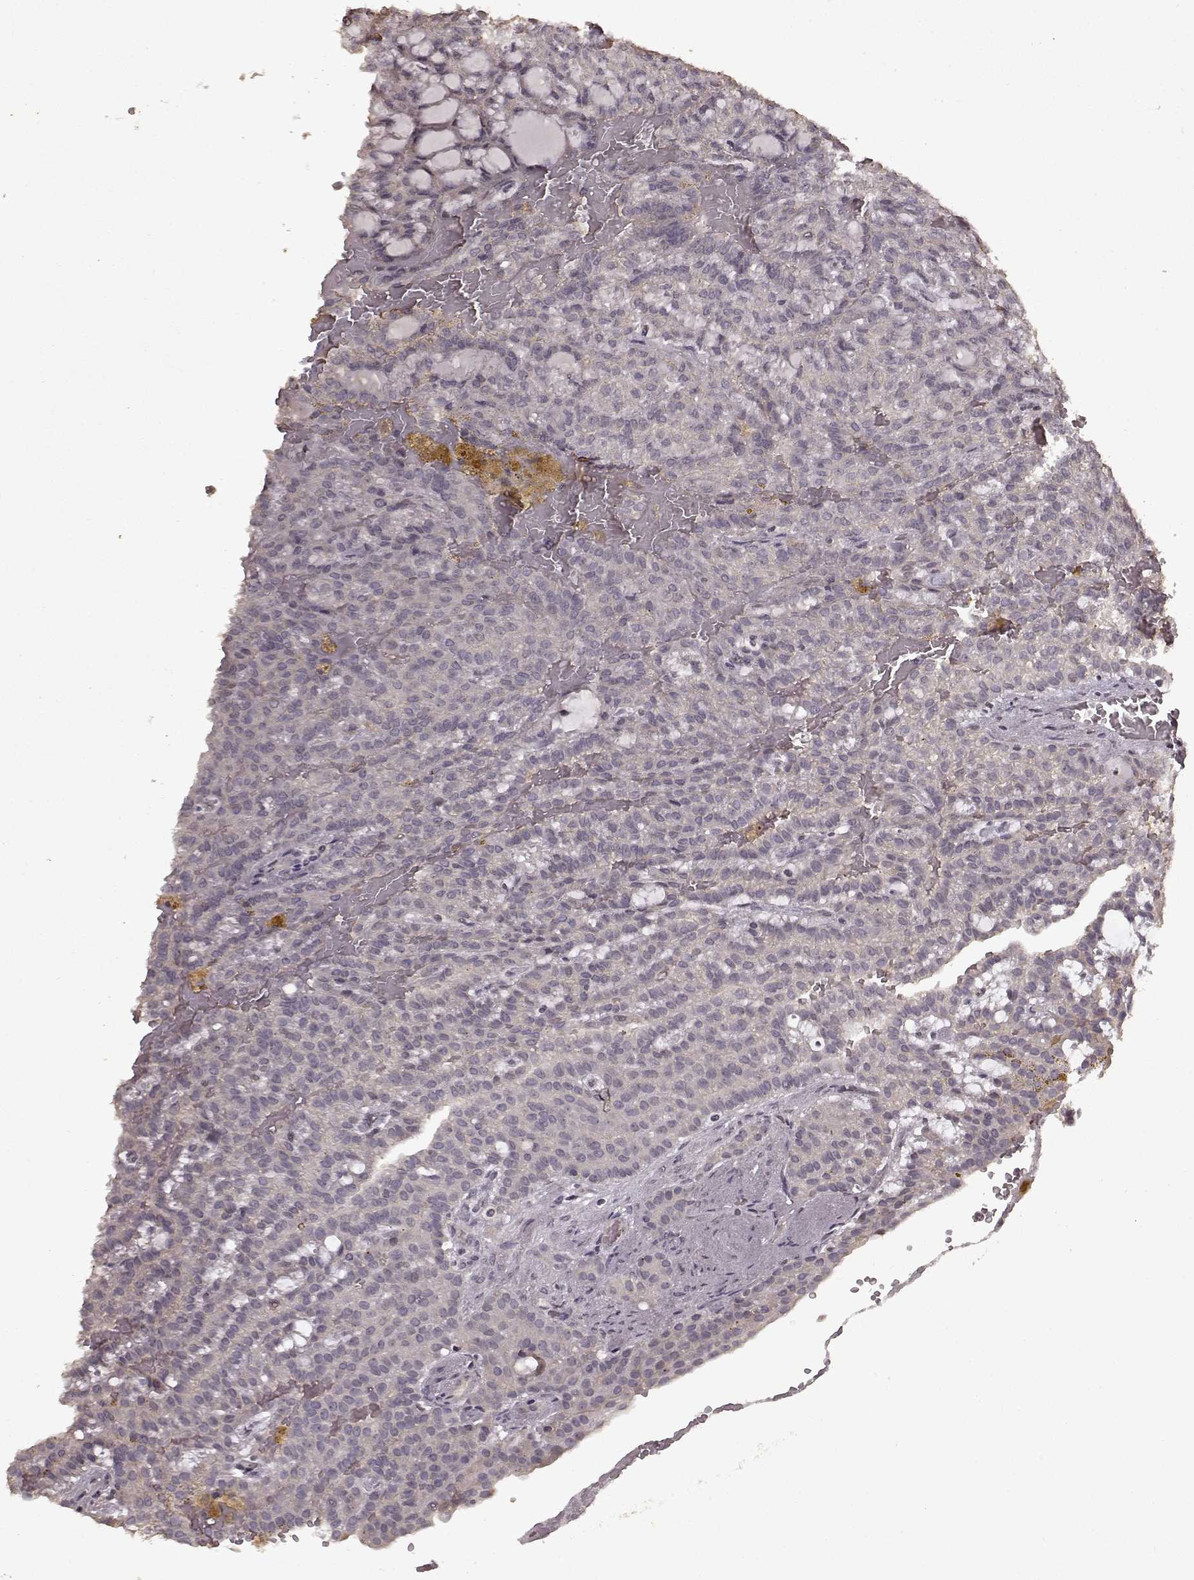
{"staining": {"intensity": "negative", "quantity": "none", "location": "none"}, "tissue": "renal cancer", "cell_type": "Tumor cells", "image_type": "cancer", "snomed": [{"axis": "morphology", "description": "Adenocarcinoma, NOS"}, {"axis": "topography", "description": "Kidney"}], "caption": "Adenocarcinoma (renal) was stained to show a protein in brown. There is no significant staining in tumor cells. The staining is performed using DAB brown chromogen with nuclei counter-stained in using hematoxylin.", "gene": "LHB", "patient": {"sex": "male", "age": 63}}